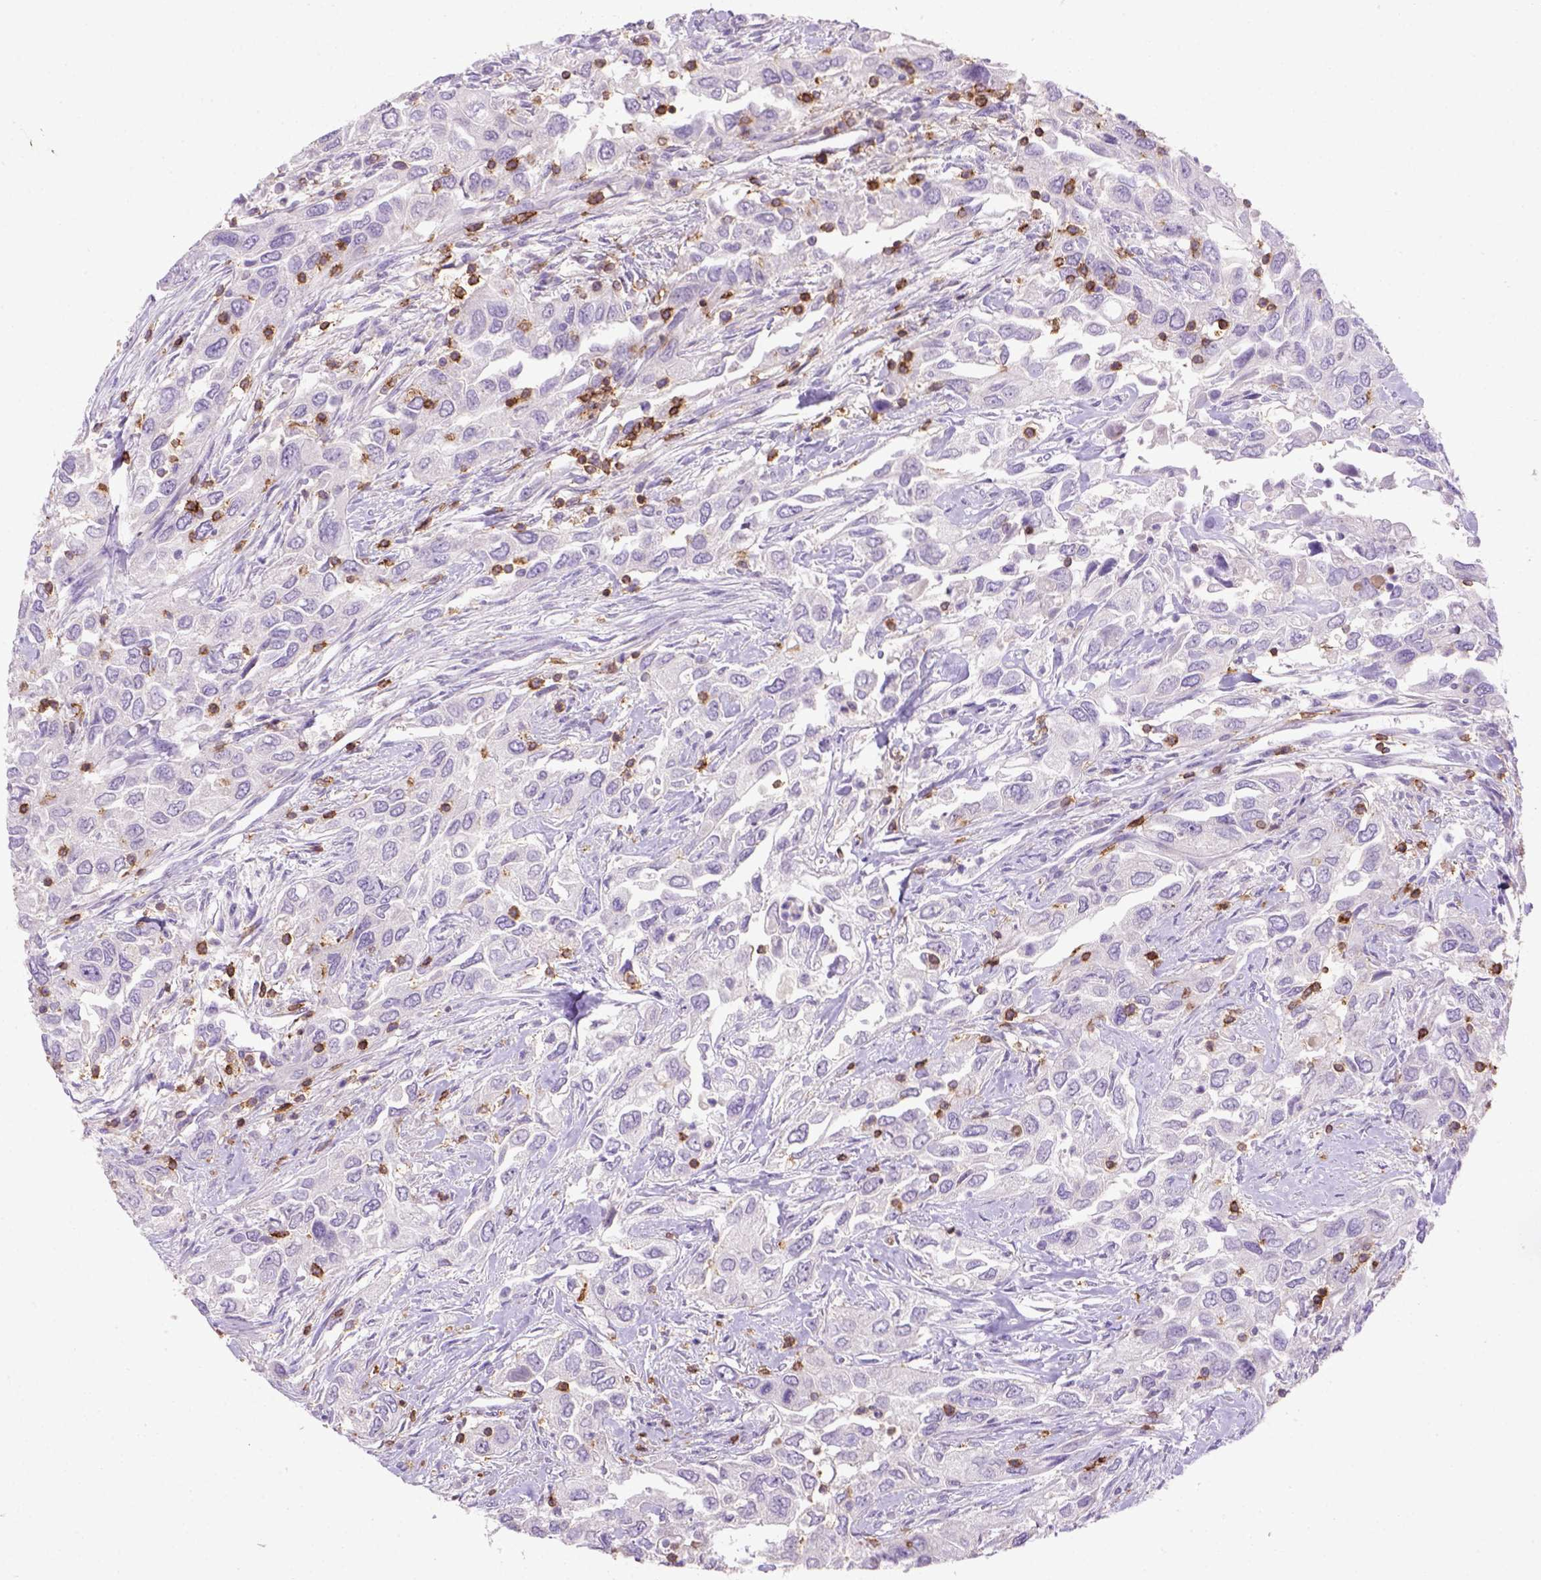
{"staining": {"intensity": "negative", "quantity": "none", "location": "none"}, "tissue": "urothelial cancer", "cell_type": "Tumor cells", "image_type": "cancer", "snomed": [{"axis": "morphology", "description": "Urothelial carcinoma, High grade"}, {"axis": "topography", "description": "Urinary bladder"}], "caption": "Urothelial cancer was stained to show a protein in brown. There is no significant staining in tumor cells.", "gene": "CD3E", "patient": {"sex": "male", "age": 76}}